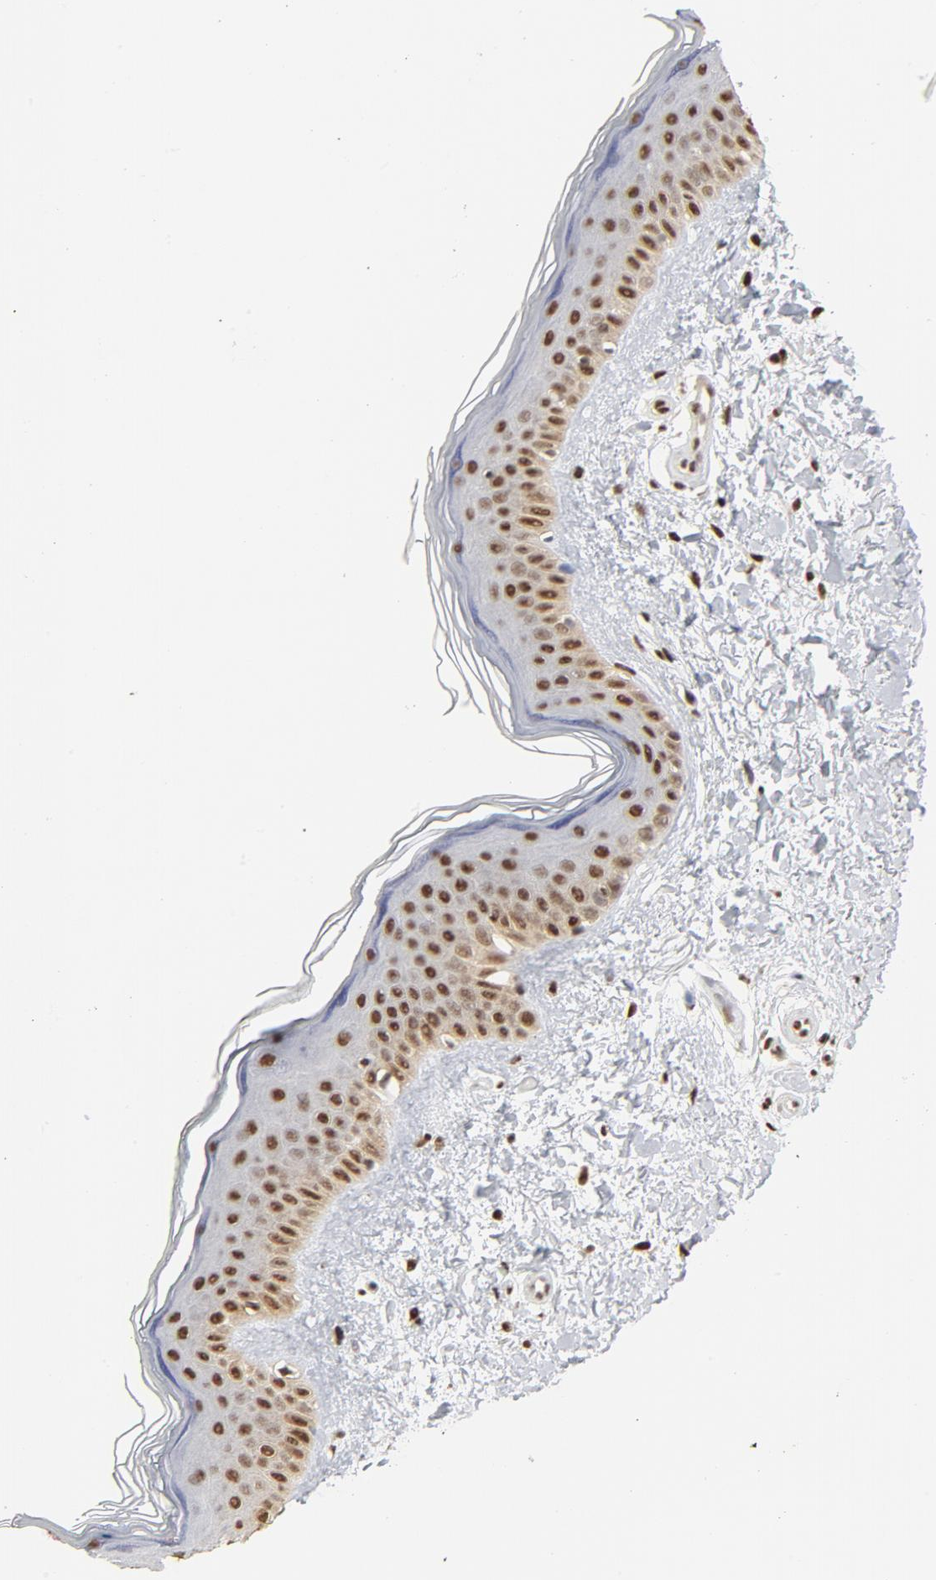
{"staining": {"intensity": "strong", "quantity": ">75%", "location": "nuclear"}, "tissue": "skin", "cell_type": "Fibroblasts", "image_type": "normal", "snomed": [{"axis": "morphology", "description": "Normal tissue, NOS"}, {"axis": "topography", "description": "Skin"}], "caption": "The histopathology image displays staining of benign skin, revealing strong nuclear protein positivity (brown color) within fibroblasts. (DAB IHC with brightfield microscopy, high magnification).", "gene": "MRE11", "patient": {"sex": "female", "age": 19}}